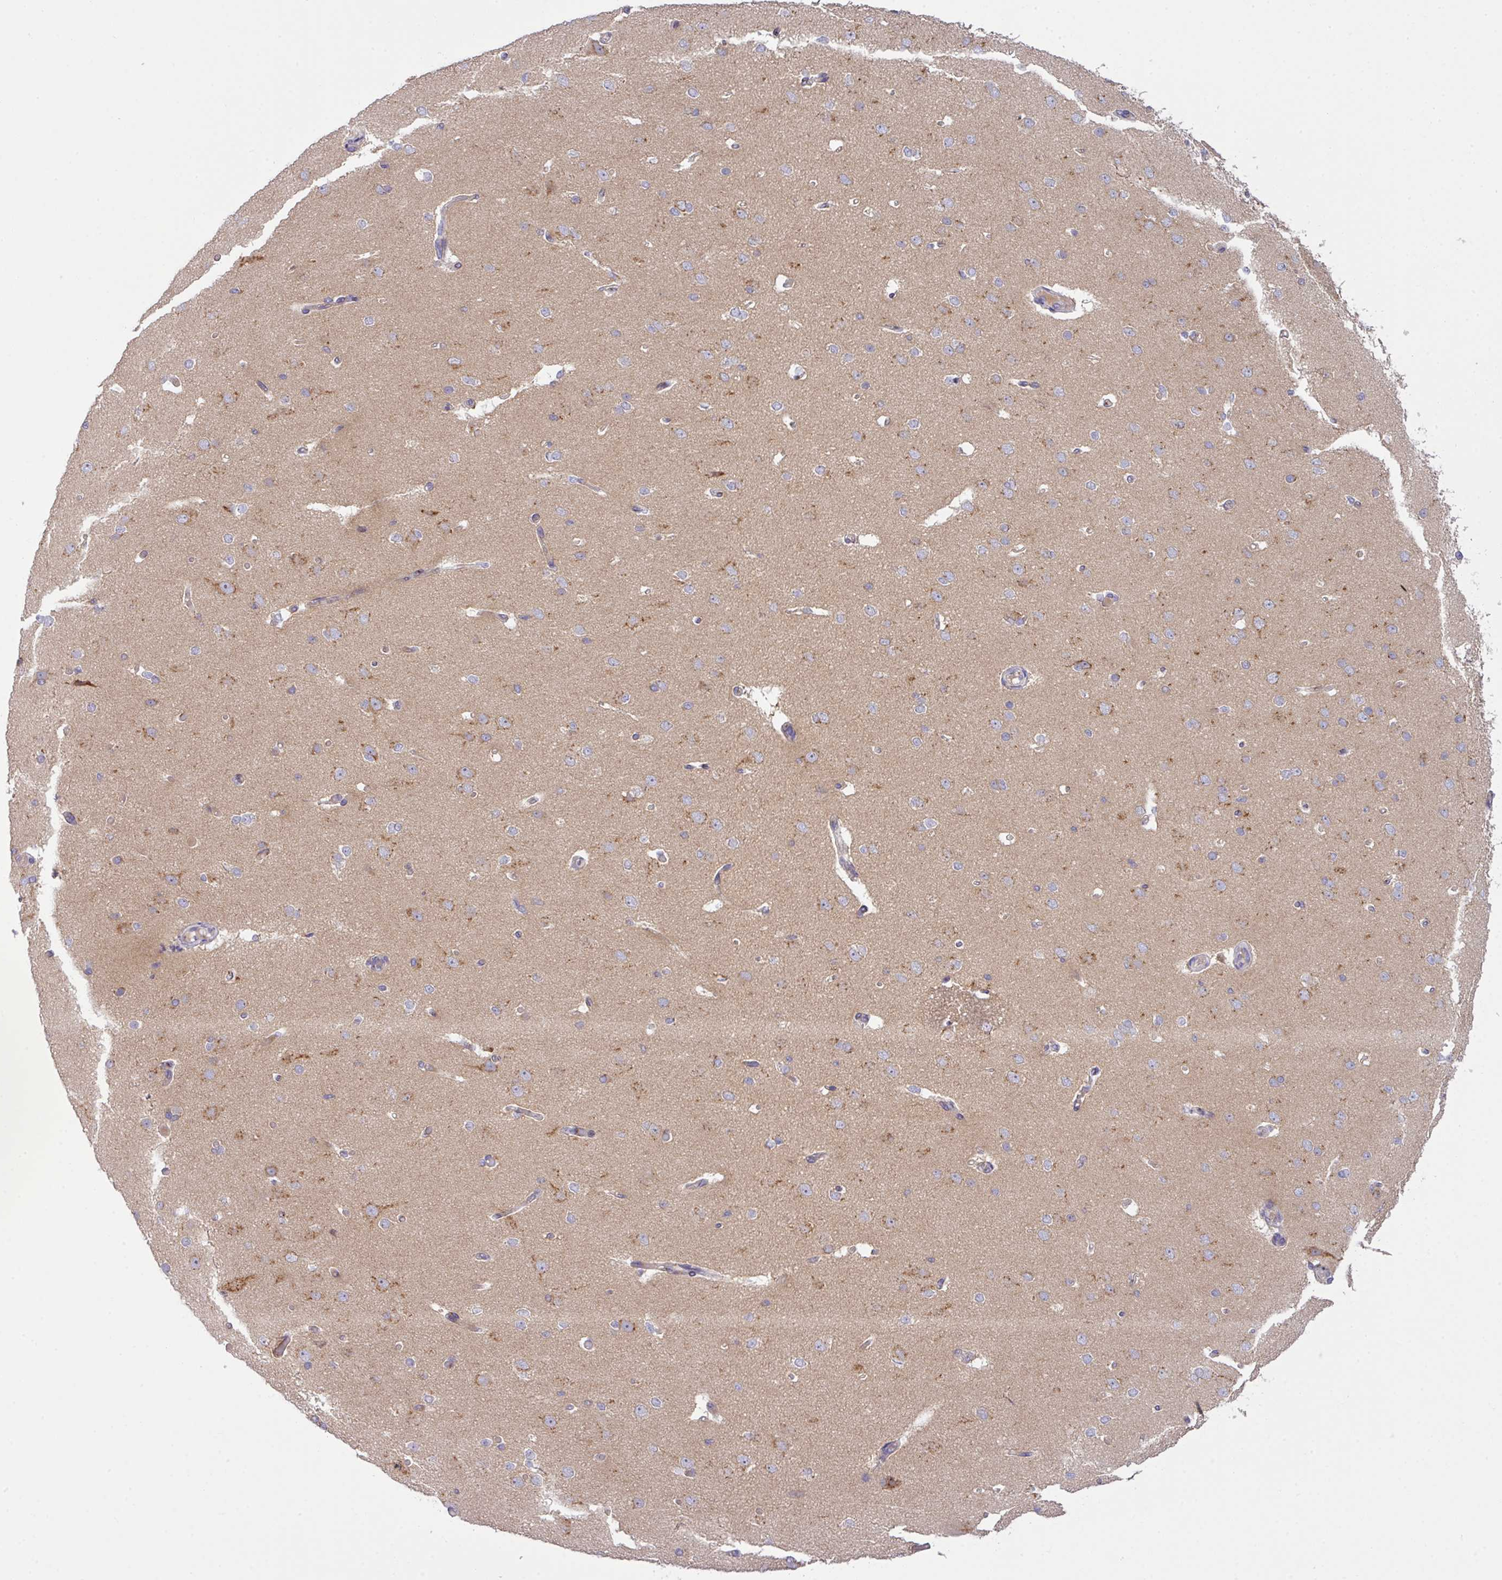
{"staining": {"intensity": "negative", "quantity": "none", "location": "none"}, "tissue": "cerebral cortex", "cell_type": "Endothelial cells", "image_type": "normal", "snomed": [{"axis": "morphology", "description": "Normal tissue, NOS"}, {"axis": "morphology", "description": "Inflammation, NOS"}, {"axis": "topography", "description": "Cerebral cortex"}], "caption": "This photomicrograph is of normal cerebral cortex stained with immunohistochemistry (IHC) to label a protein in brown with the nuclei are counter-stained blue. There is no positivity in endothelial cells.", "gene": "VTI1A", "patient": {"sex": "male", "age": 6}}